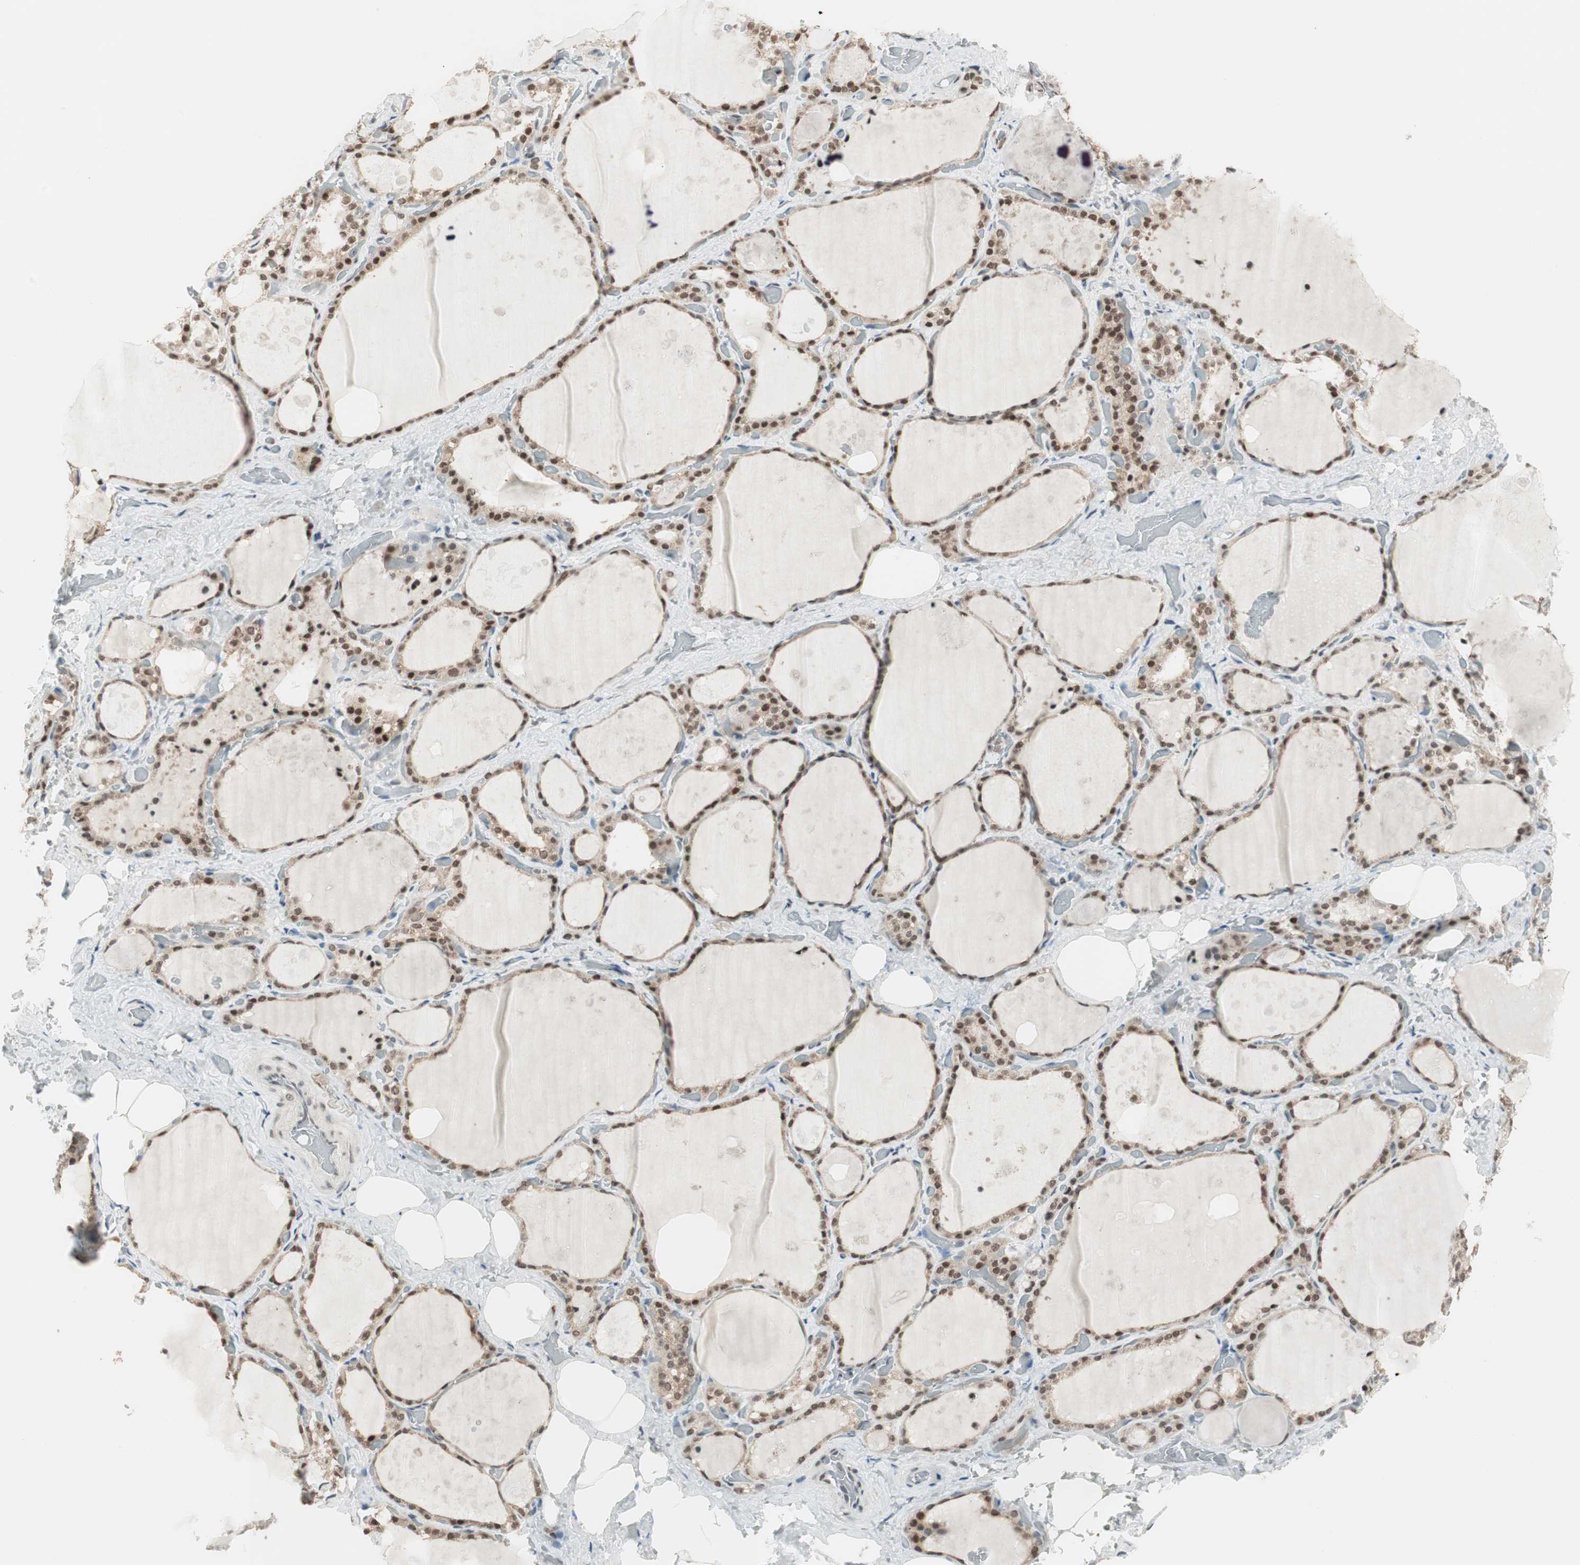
{"staining": {"intensity": "moderate", "quantity": ">75%", "location": "nuclear"}, "tissue": "thyroid gland", "cell_type": "Glandular cells", "image_type": "normal", "snomed": [{"axis": "morphology", "description": "Normal tissue, NOS"}, {"axis": "topography", "description": "Thyroid gland"}], "caption": "Protein positivity by immunohistochemistry reveals moderate nuclear expression in about >75% of glandular cells in normal thyroid gland.", "gene": "SMARCE1", "patient": {"sex": "male", "age": 61}}